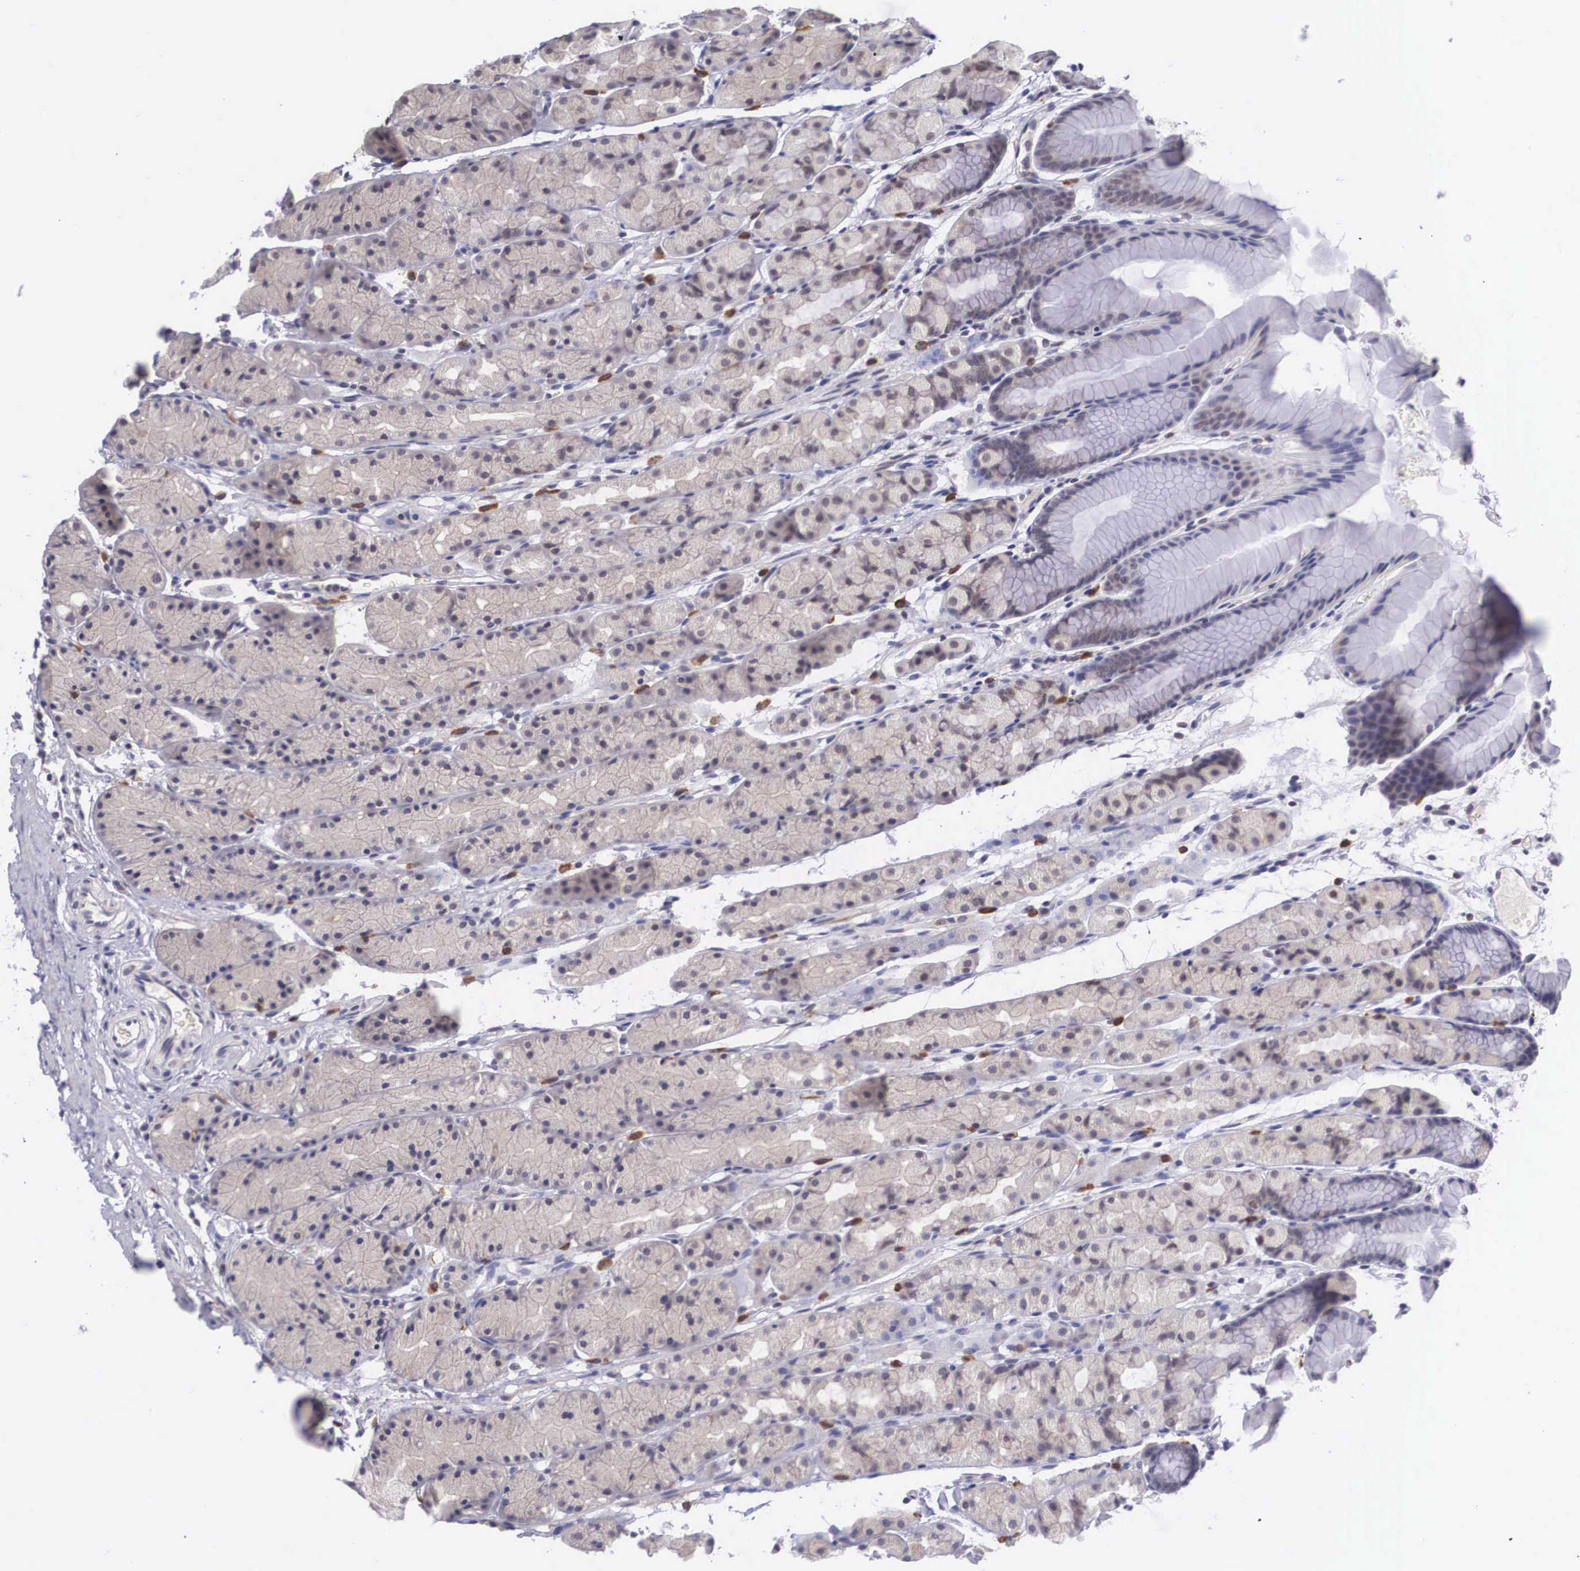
{"staining": {"intensity": "weak", "quantity": "25%-75%", "location": "cytoplasmic/membranous,nuclear"}, "tissue": "stomach", "cell_type": "Glandular cells", "image_type": "normal", "snomed": [{"axis": "morphology", "description": "Normal tissue, NOS"}, {"axis": "topography", "description": "Esophagus"}, {"axis": "topography", "description": "Stomach, upper"}], "caption": "Immunohistochemistry of normal stomach displays low levels of weak cytoplasmic/membranous,nuclear positivity in approximately 25%-75% of glandular cells.", "gene": "NINL", "patient": {"sex": "male", "age": 47}}